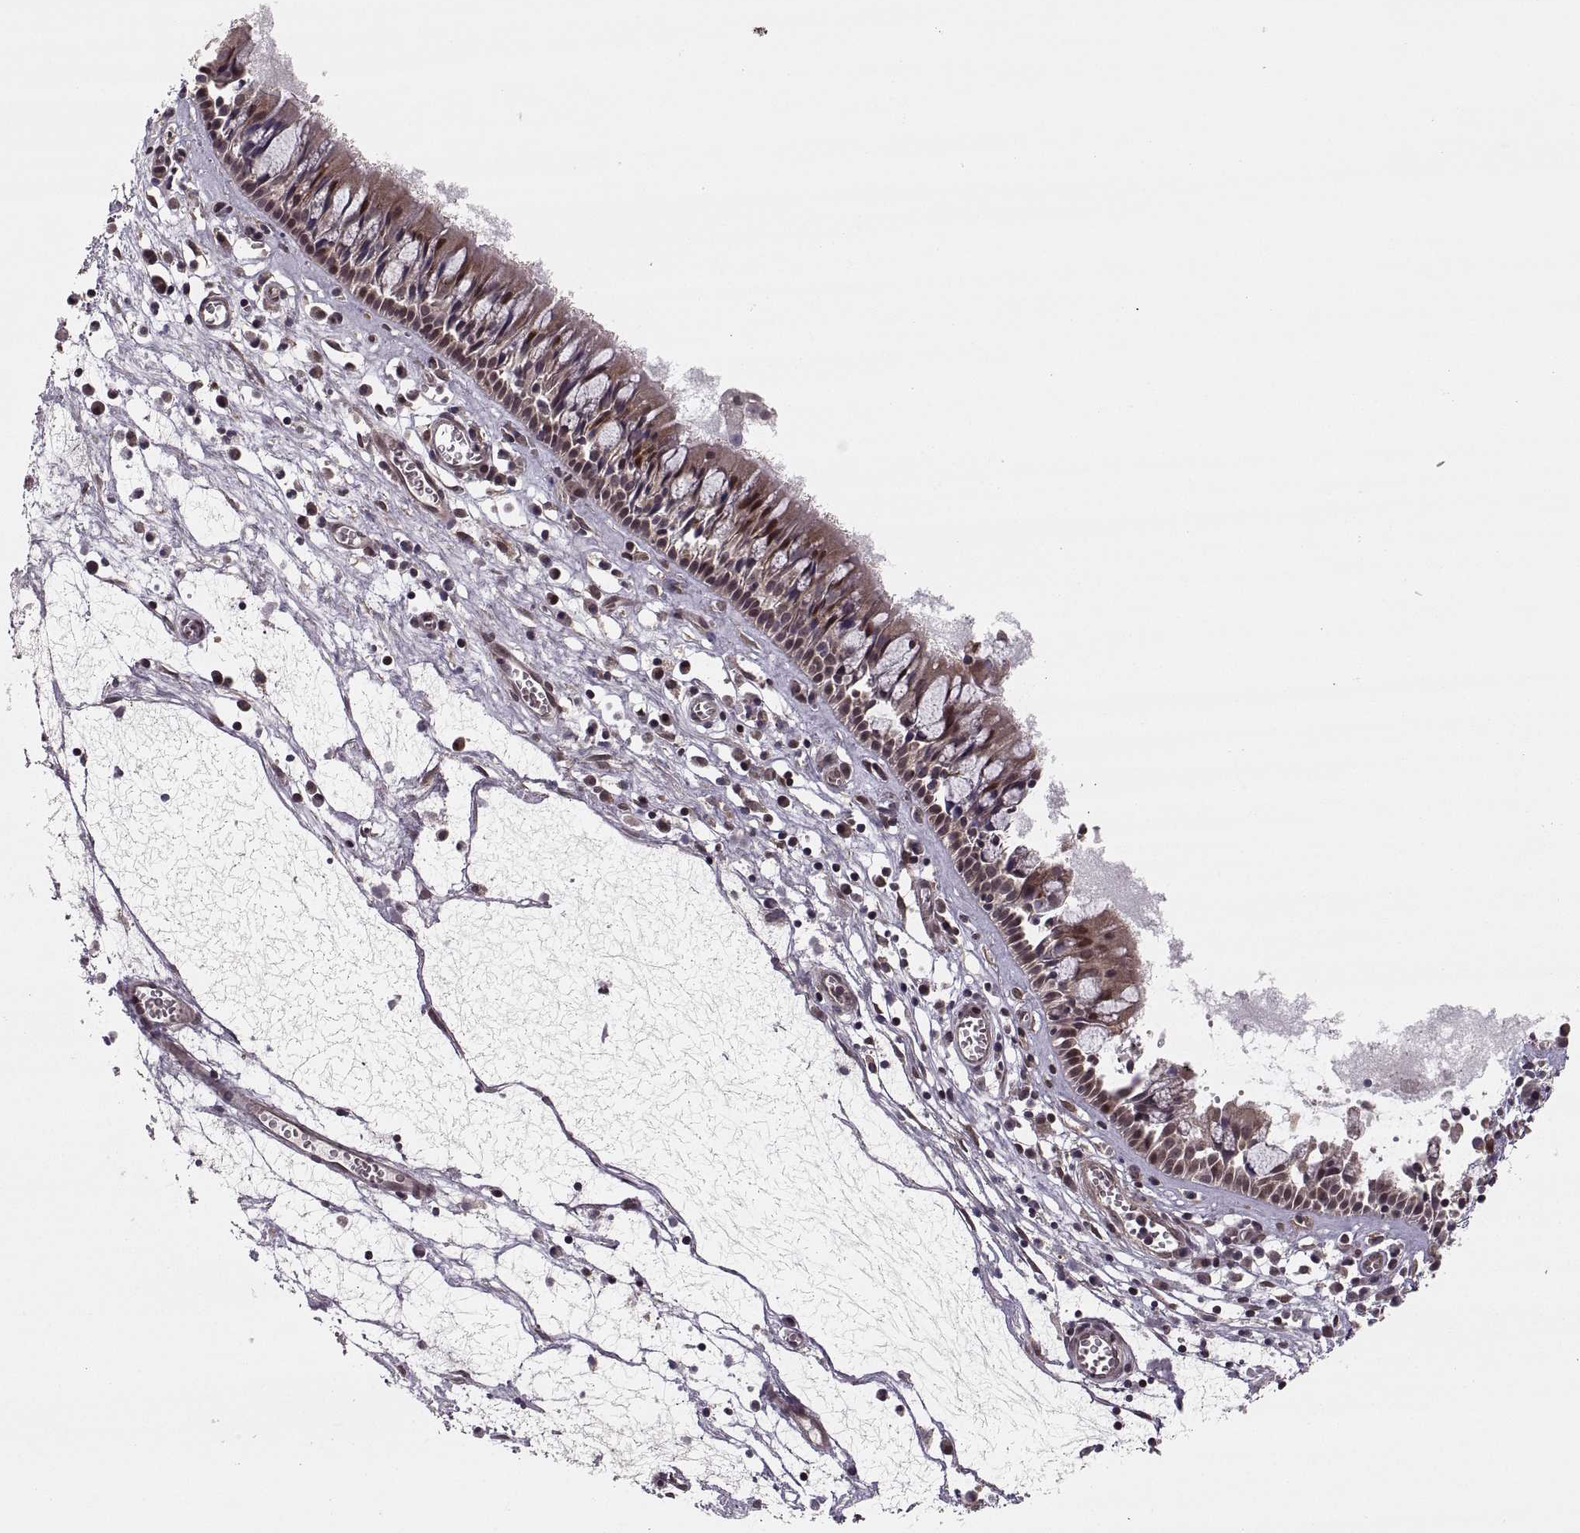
{"staining": {"intensity": "moderate", "quantity": "25%-75%", "location": "nuclear"}, "tissue": "nasopharynx", "cell_type": "Respiratory epithelial cells", "image_type": "normal", "snomed": [{"axis": "morphology", "description": "Normal tissue, NOS"}, {"axis": "topography", "description": "Nasopharynx"}], "caption": "DAB immunohistochemical staining of benign human nasopharynx reveals moderate nuclear protein positivity in approximately 25%-75% of respiratory epithelial cells.", "gene": "DEDD", "patient": {"sex": "male", "age": 61}}